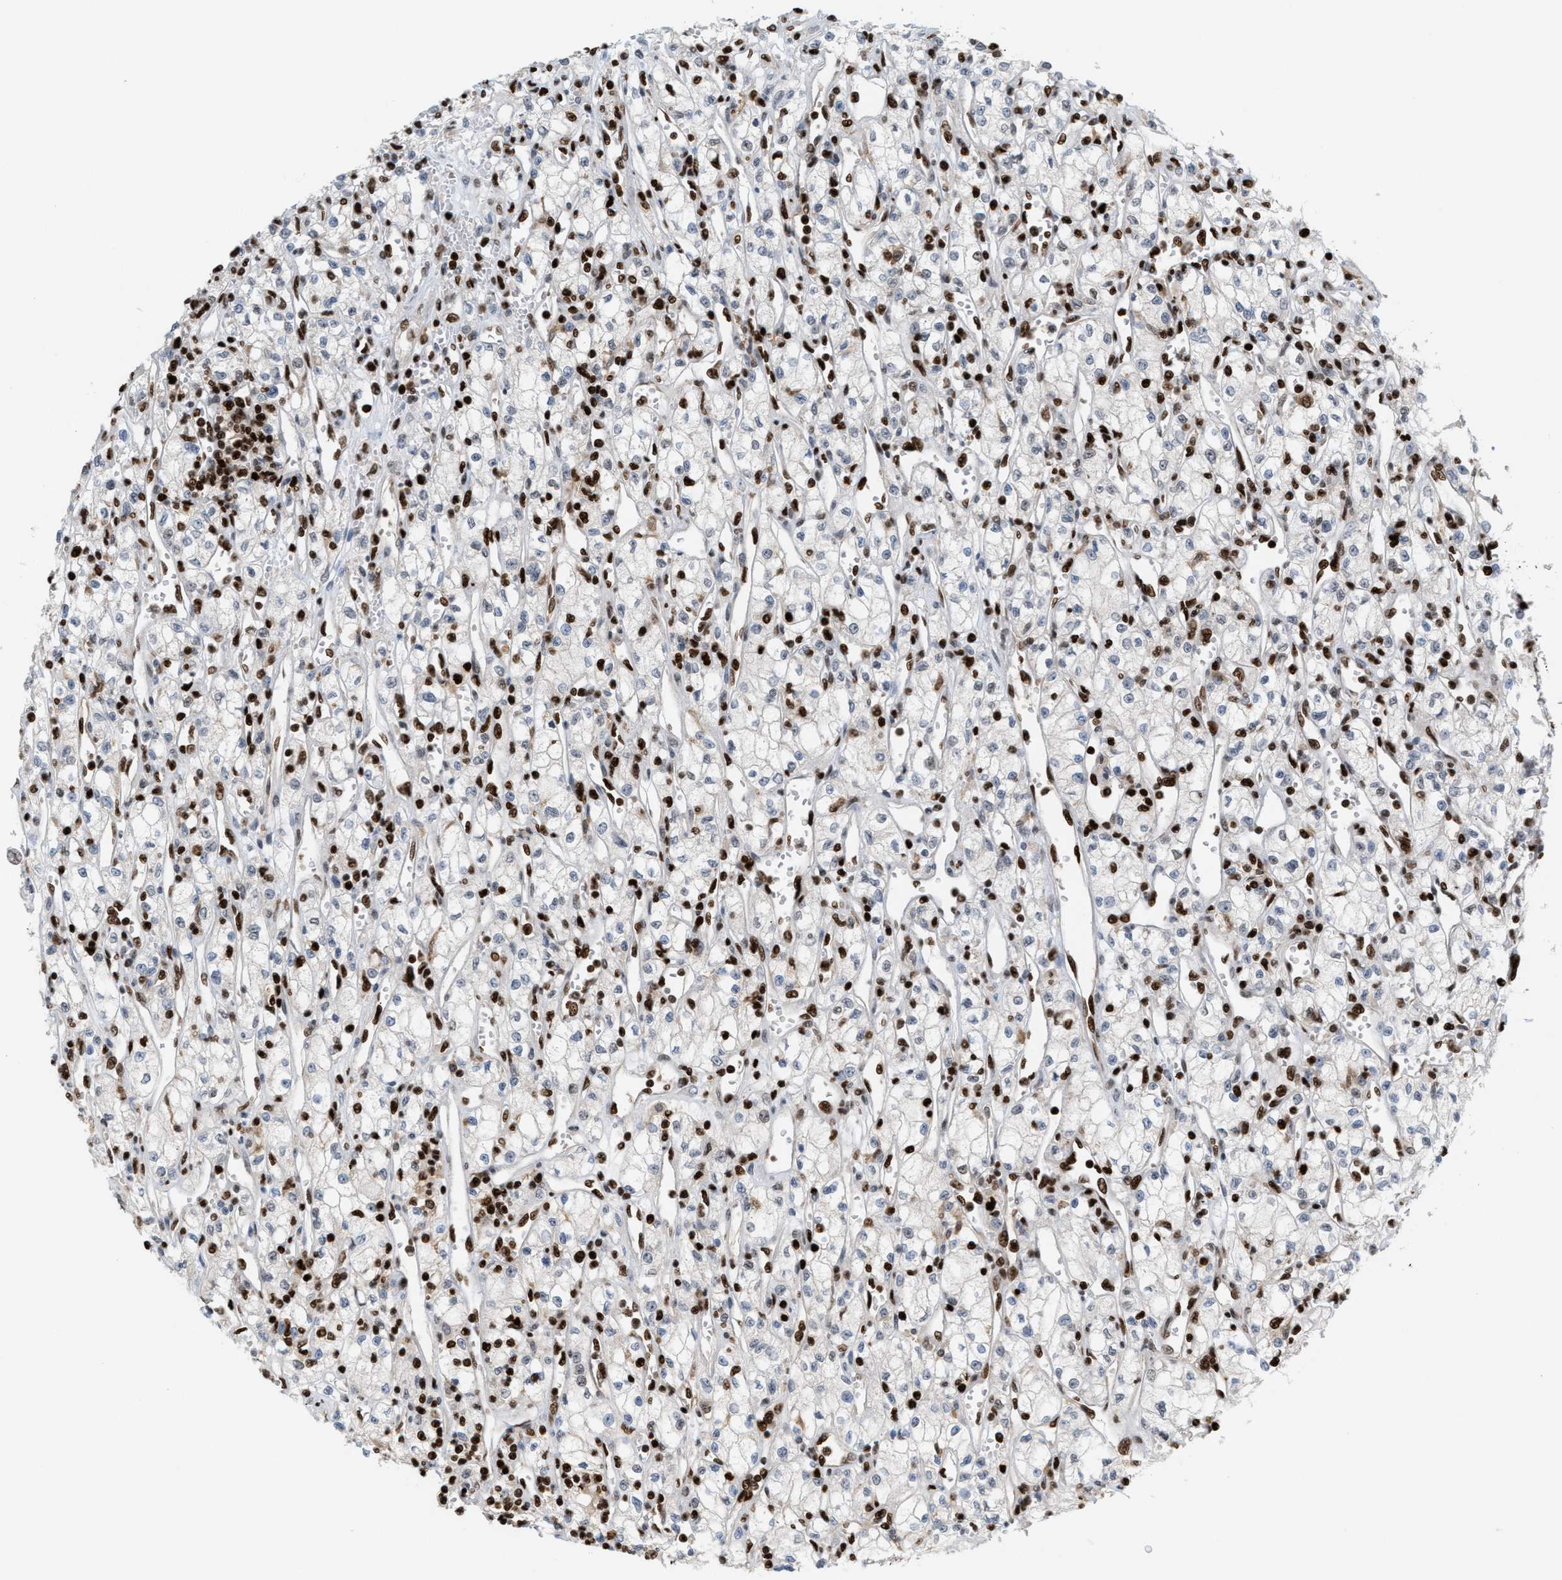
{"staining": {"intensity": "strong", "quantity": "<25%", "location": "nuclear"}, "tissue": "renal cancer", "cell_type": "Tumor cells", "image_type": "cancer", "snomed": [{"axis": "morphology", "description": "Adenocarcinoma, NOS"}, {"axis": "topography", "description": "Kidney"}], "caption": "Renal cancer (adenocarcinoma) stained for a protein demonstrates strong nuclear positivity in tumor cells.", "gene": "RNASEK-C17orf49", "patient": {"sex": "male", "age": 59}}